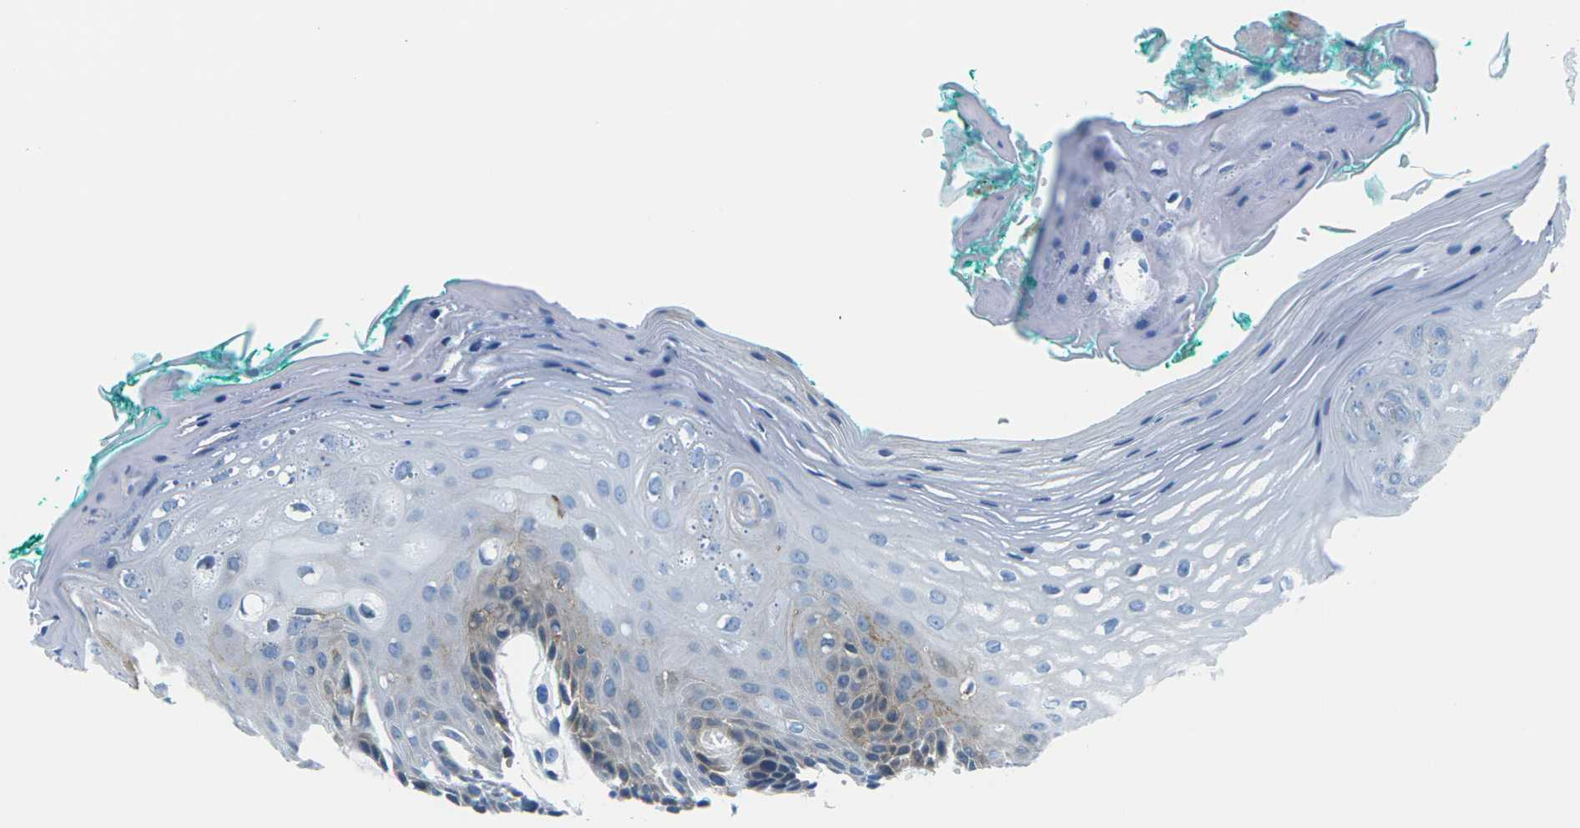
{"staining": {"intensity": "strong", "quantity": "<25%", "location": "cytoplasmic/membranous"}, "tissue": "oral mucosa", "cell_type": "Squamous epithelial cells", "image_type": "normal", "snomed": [{"axis": "morphology", "description": "Normal tissue, NOS"}, {"axis": "topography", "description": "Skeletal muscle"}, {"axis": "topography", "description": "Oral tissue"}, {"axis": "topography", "description": "Peripheral nerve tissue"}], "caption": "An IHC histopathology image of benign tissue is shown. Protein staining in brown shows strong cytoplasmic/membranous positivity in oral mucosa within squamous epithelial cells.", "gene": "SOCS4", "patient": {"sex": "female", "age": 84}}